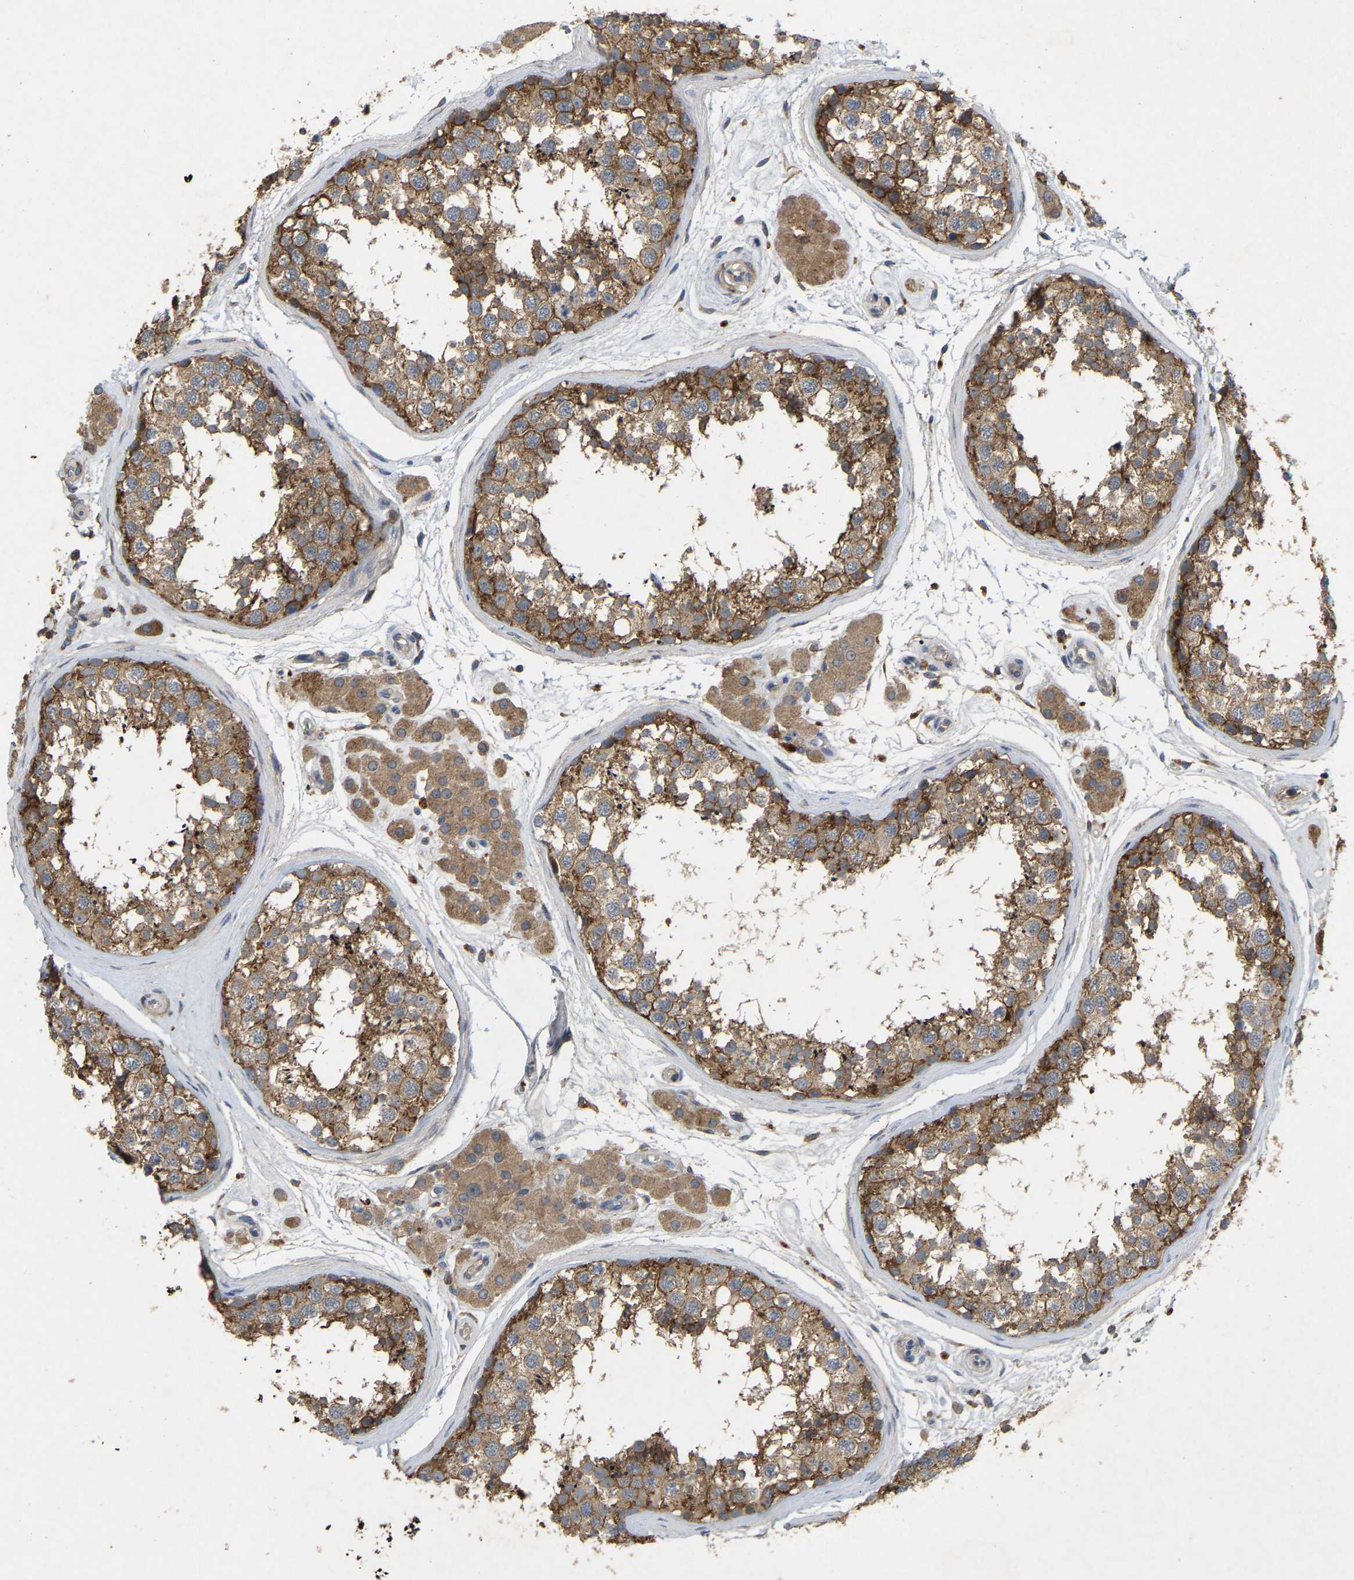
{"staining": {"intensity": "moderate", "quantity": ">75%", "location": "cytoplasmic/membranous"}, "tissue": "testis", "cell_type": "Cells in seminiferous ducts", "image_type": "normal", "snomed": [{"axis": "morphology", "description": "Normal tissue, NOS"}, {"axis": "topography", "description": "Testis"}], "caption": "Immunohistochemistry of benign testis shows medium levels of moderate cytoplasmic/membranous staining in about >75% of cells in seminiferous ducts.", "gene": "LPAR2", "patient": {"sex": "male", "age": 56}}